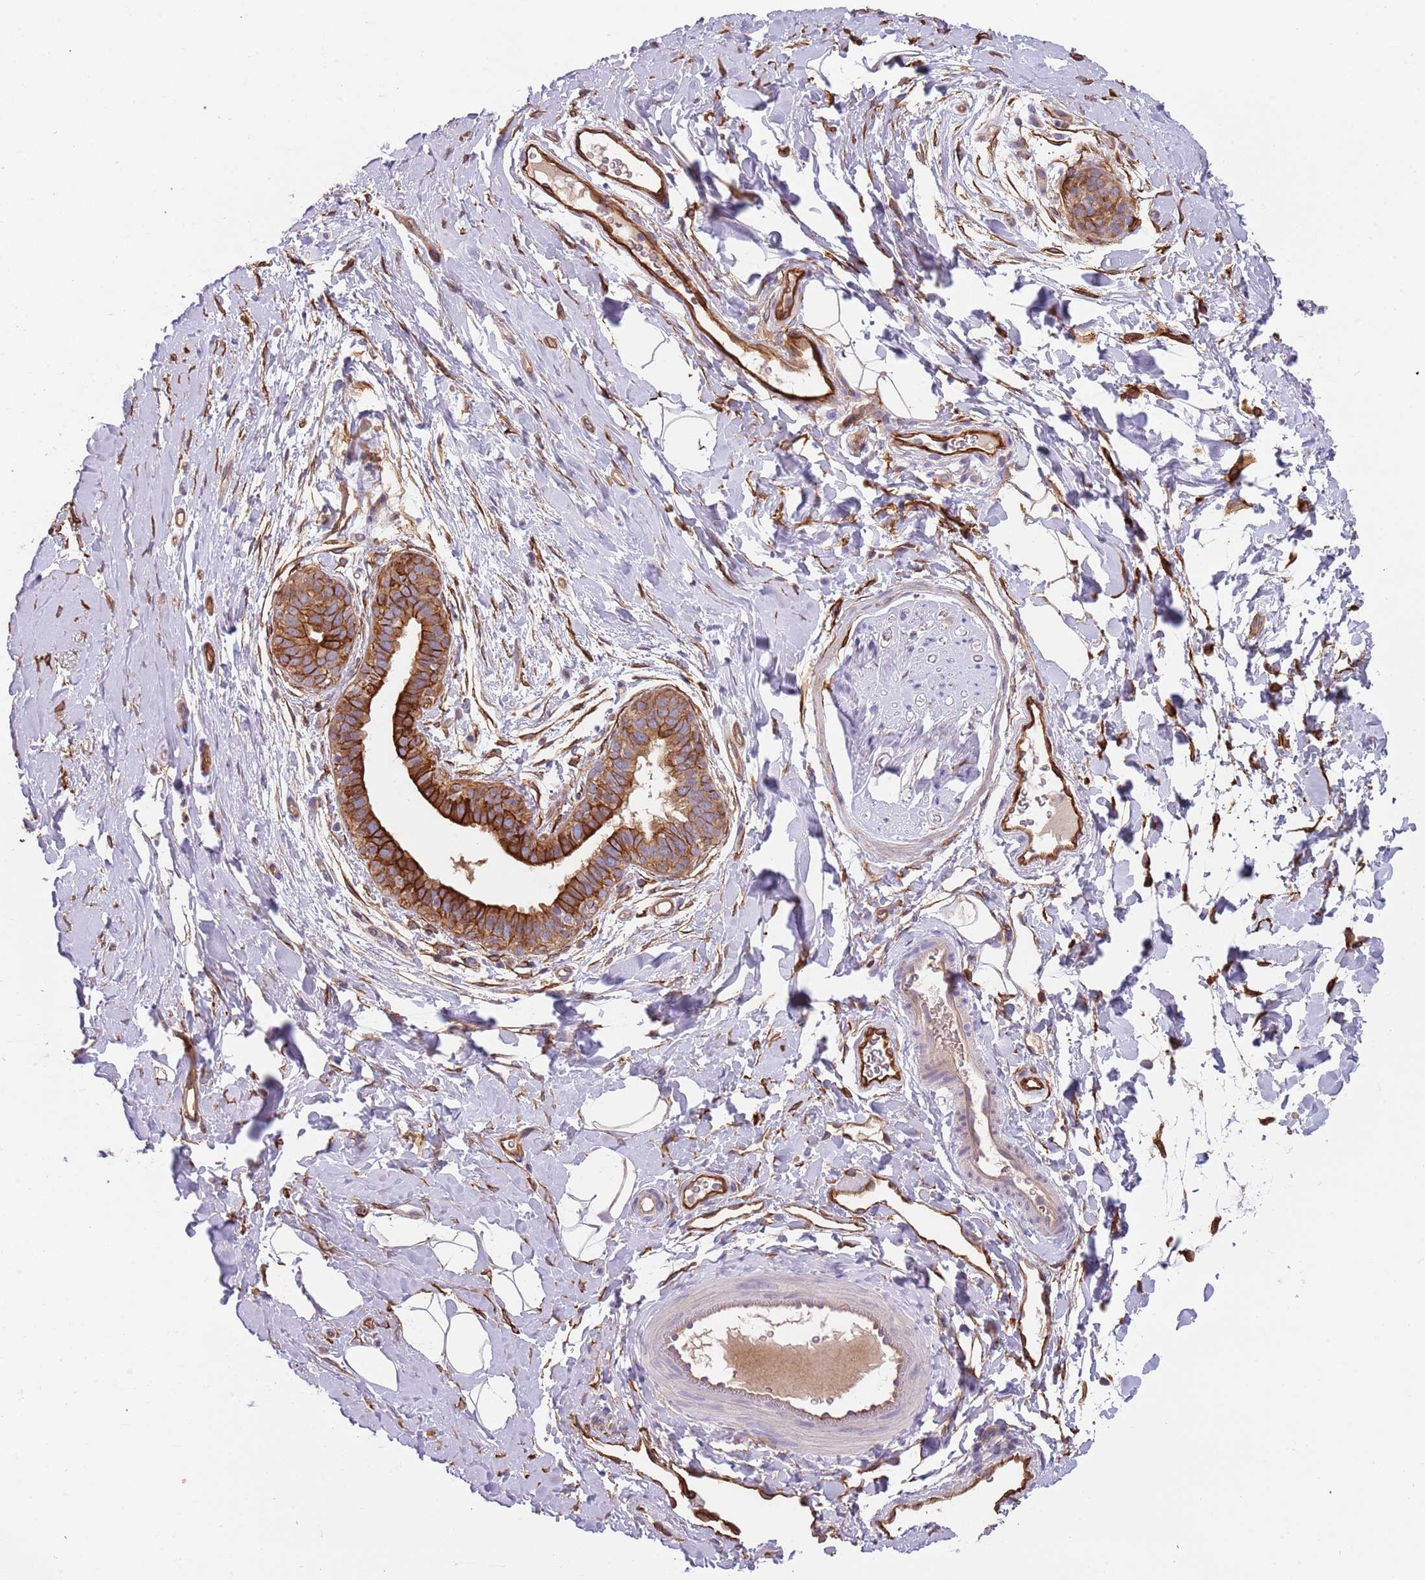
{"staining": {"intensity": "moderate", "quantity": ">75%", "location": "cytoplasmic/membranous"}, "tissue": "adipose tissue", "cell_type": "Adipocytes", "image_type": "normal", "snomed": [{"axis": "morphology", "description": "Normal tissue, NOS"}, {"axis": "topography", "description": "Breast"}], "caption": "Adipose tissue stained with IHC exhibits moderate cytoplasmic/membranous staining in approximately >75% of adipocytes. (DAB IHC with brightfield microscopy, high magnification).", "gene": "GSDMD", "patient": {"sex": "female", "age": 26}}